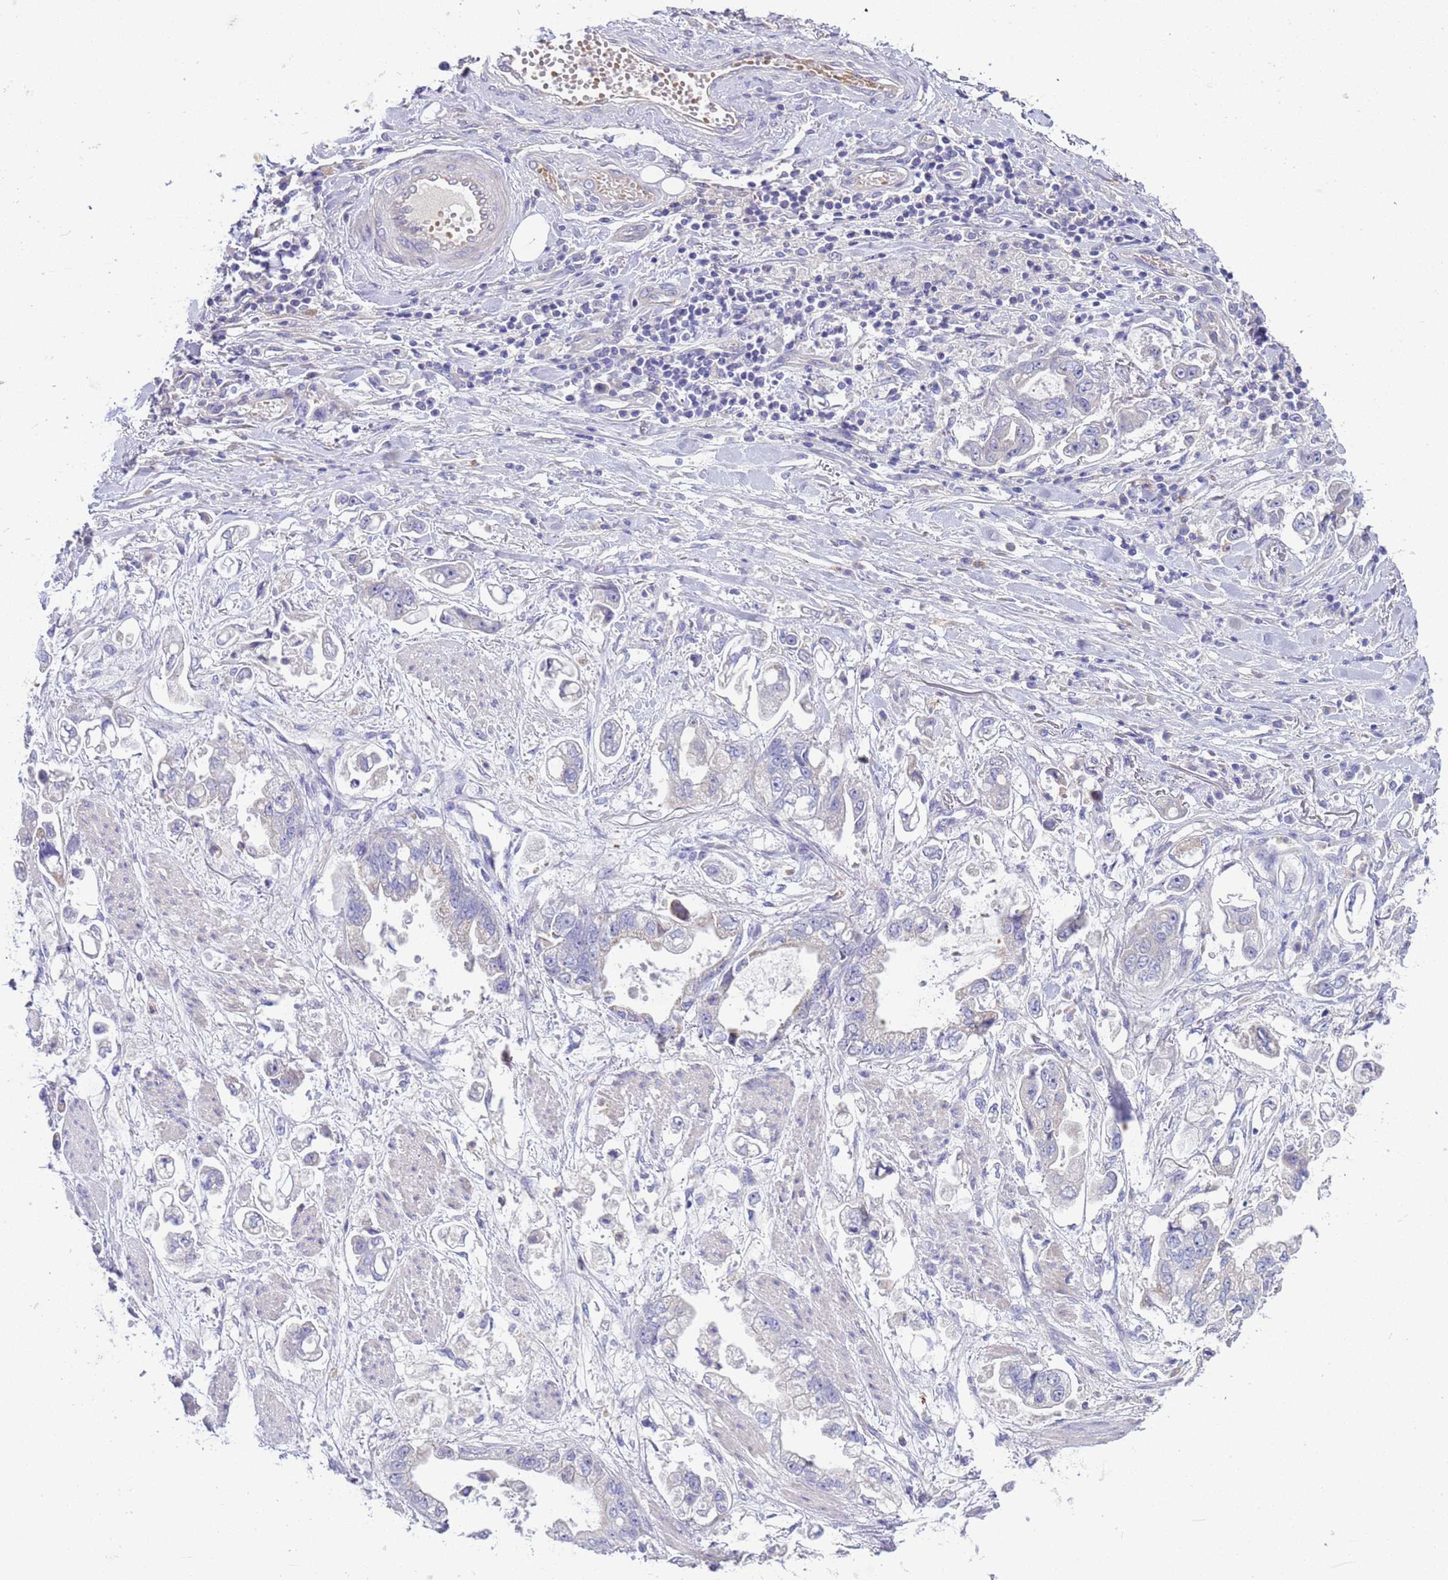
{"staining": {"intensity": "negative", "quantity": "none", "location": "none"}, "tissue": "stomach cancer", "cell_type": "Tumor cells", "image_type": "cancer", "snomed": [{"axis": "morphology", "description": "Adenocarcinoma, NOS"}, {"axis": "topography", "description": "Stomach"}], "caption": "Immunohistochemistry photomicrograph of adenocarcinoma (stomach) stained for a protein (brown), which displays no expression in tumor cells.", "gene": "RIPPLY2", "patient": {"sex": "male", "age": 62}}